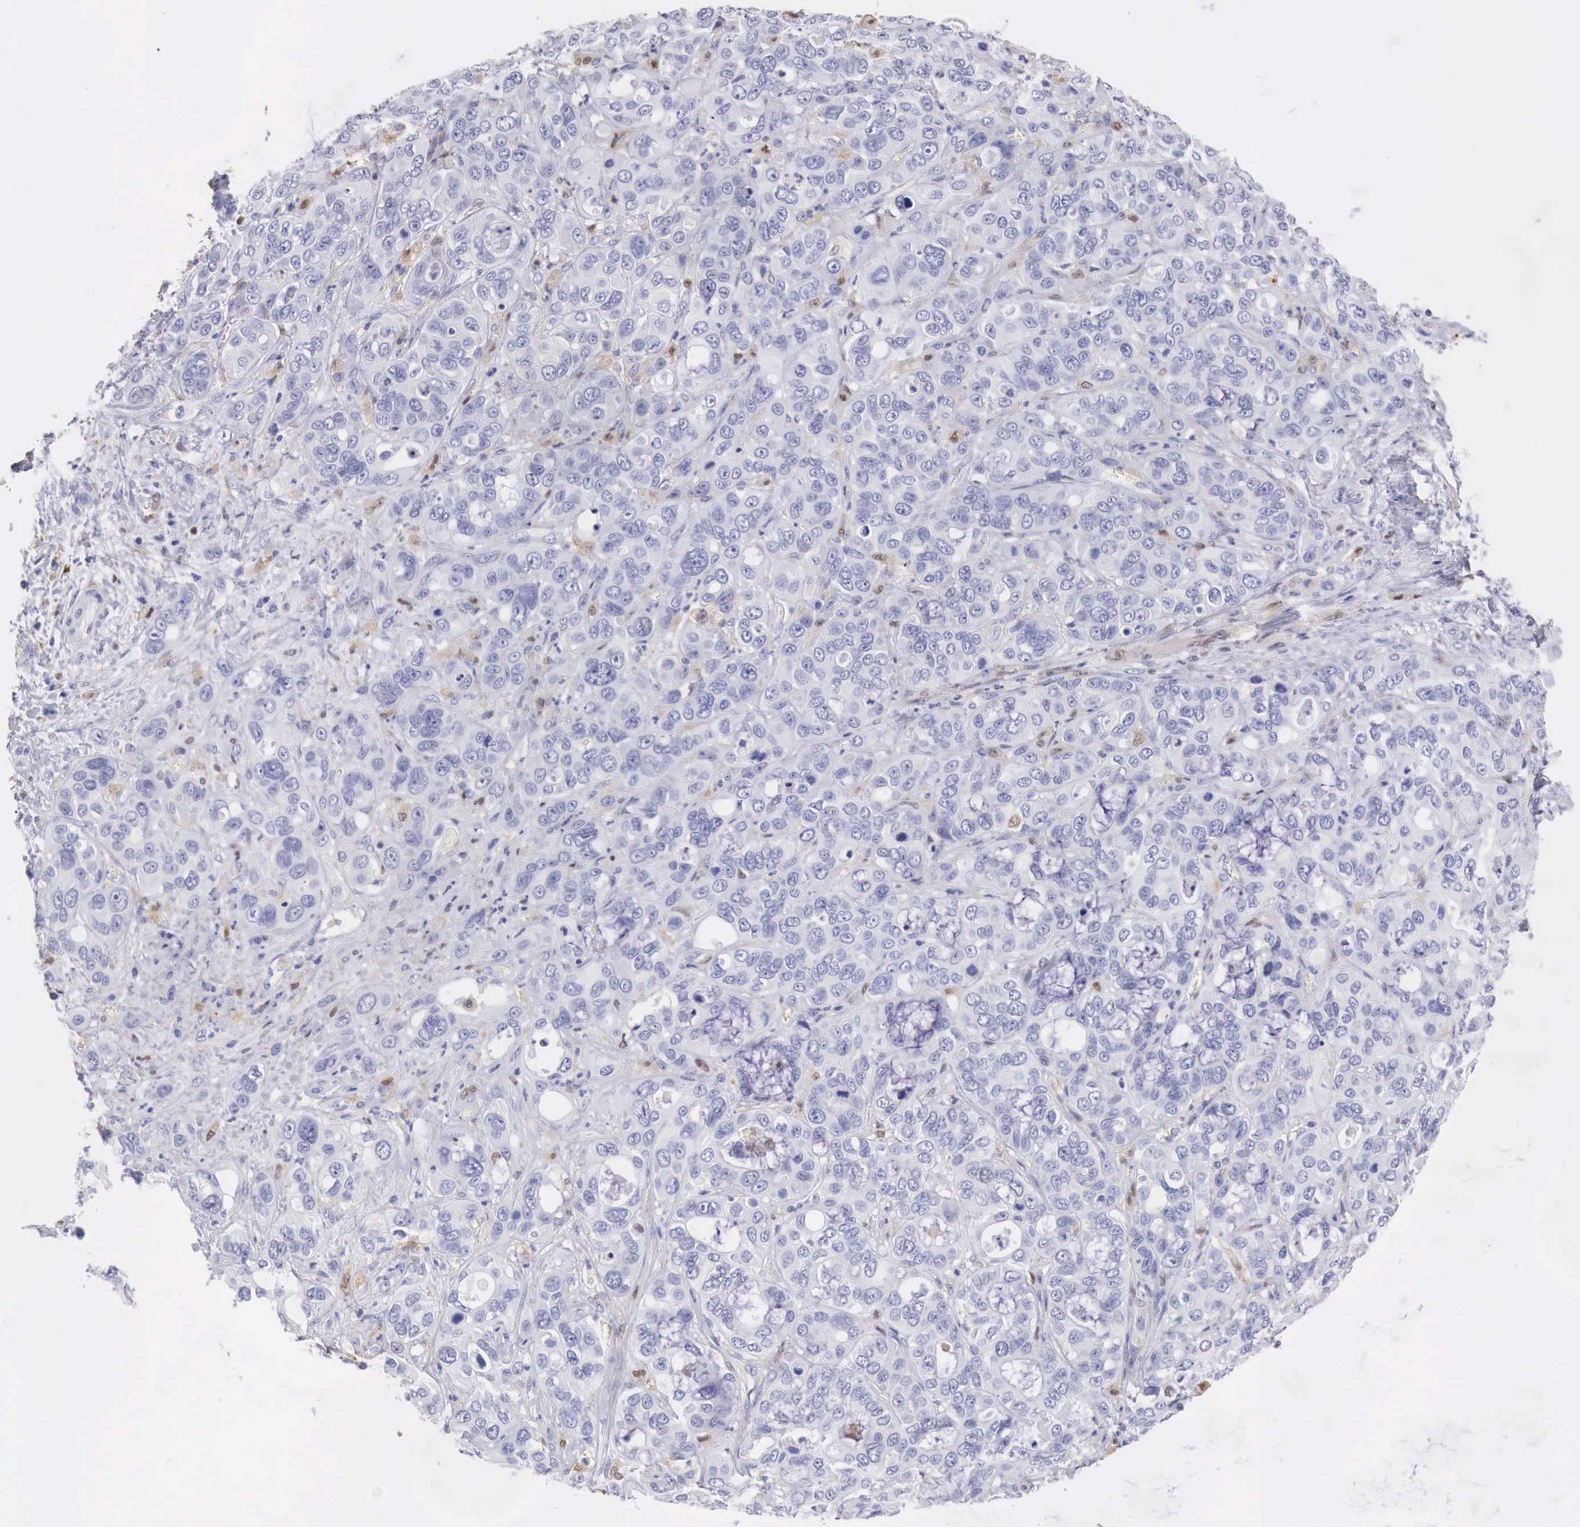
{"staining": {"intensity": "negative", "quantity": "none", "location": "none"}, "tissue": "liver cancer", "cell_type": "Tumor cells", "image_type": "cancer", "snomed": [{"axis": "morphology", "description": "Cholangiocarcinoma"}, {"axis": "topography", "description": "Liver"}], "caption": "Tumor cells show no significant protein staining in liver cancer.", "gene": "RENBP", "patient": {"sex": "female", "age": 79}}